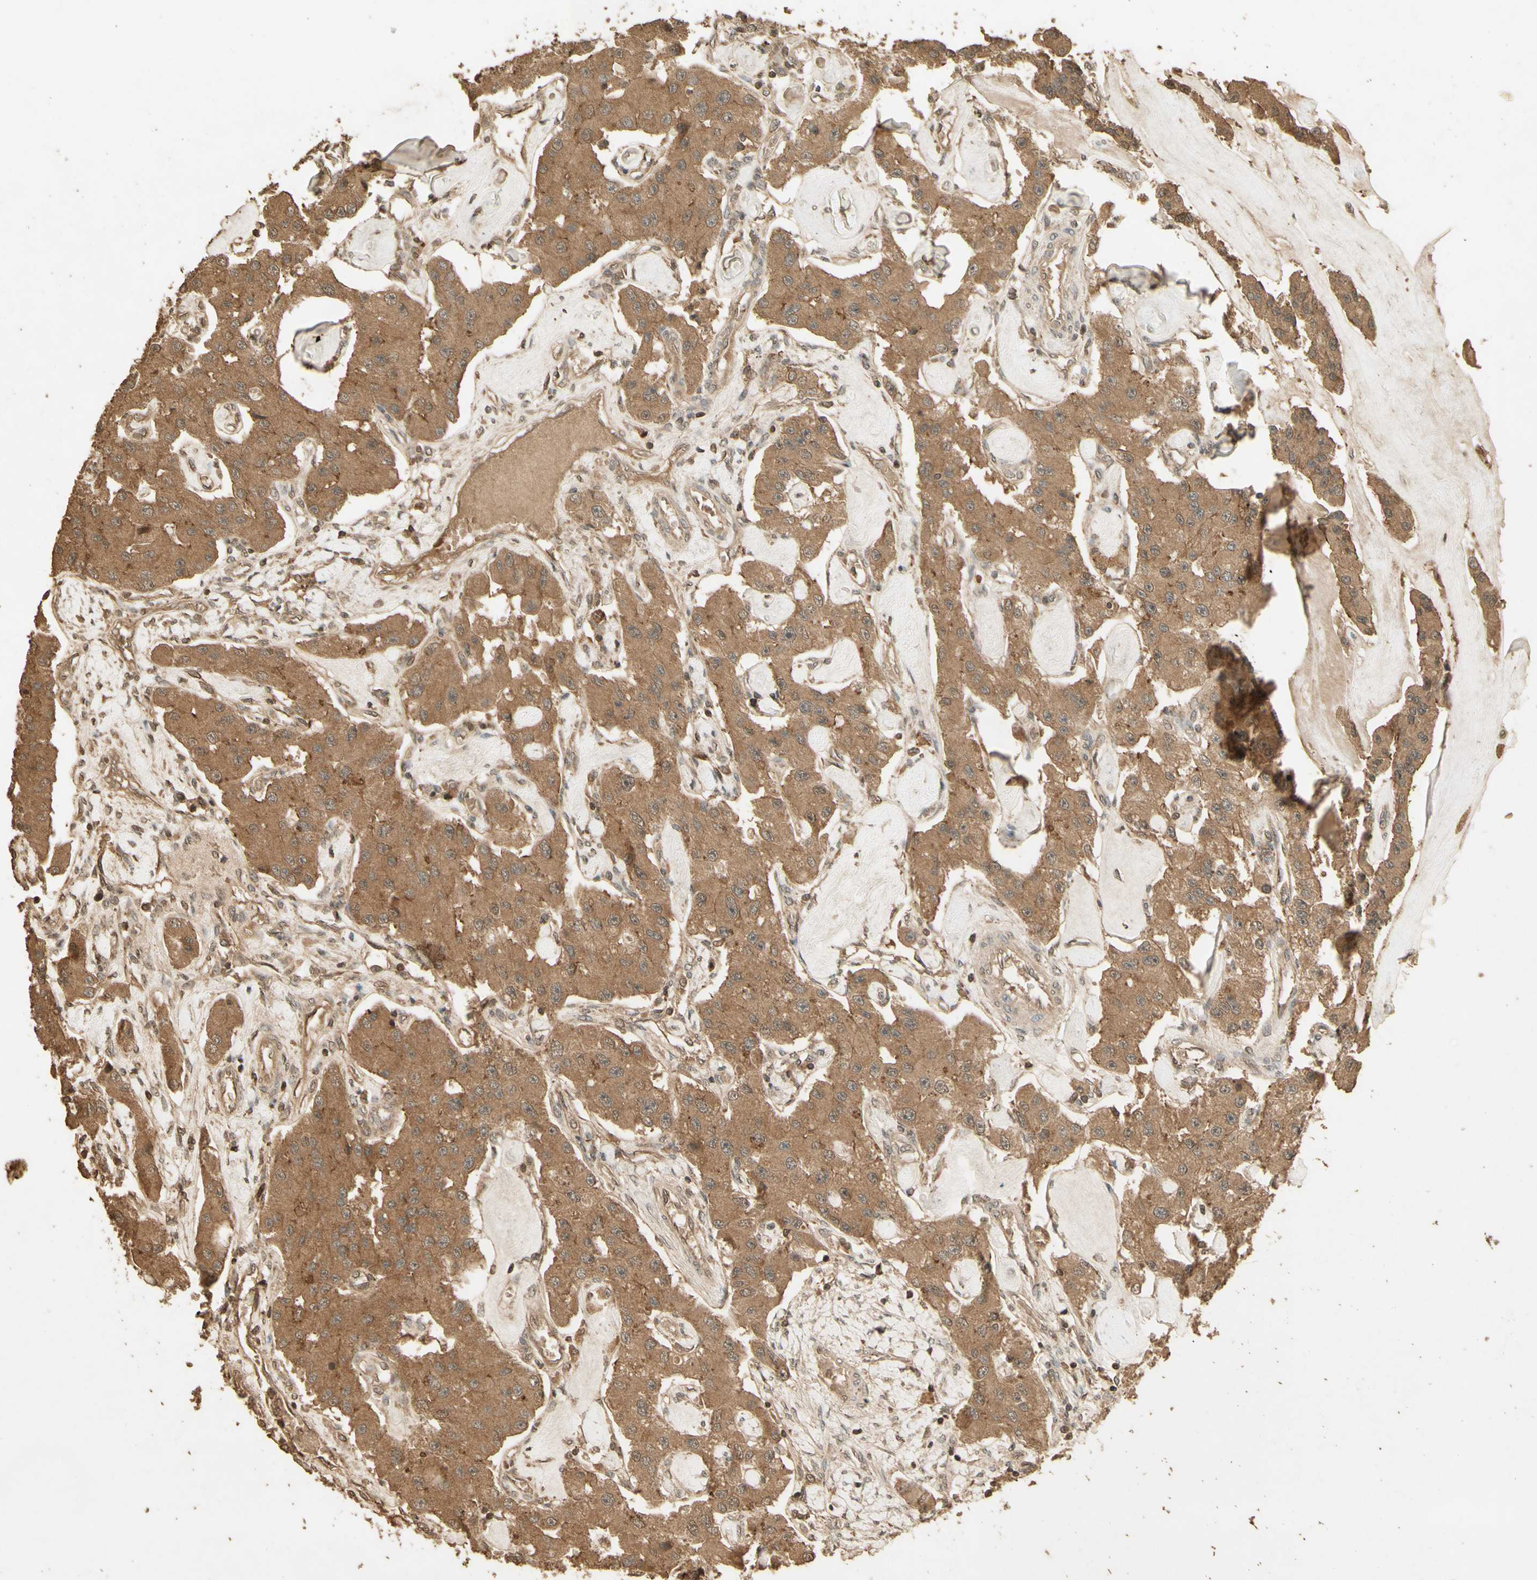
{"staining": {"intensity": "moderate", "quantity": ">75%", "location": "cytoplasmic/membranous"}, "tissue": "carcinoid", "cell_type": "Tumor cells", "image_type": "cancer", "snomed": [{"axis": "morphology", "description": "Carcinoid, malignant, NOS"}, {"axis": "topography", "description": "Pancreas"}], "caption": "Protein staining of carcinoid tissue displays moderate cytoplasmic/membranous staining in approximately >75% of tumor cells. (IHC, brightfield microscopy, high magnification).", "gene": "SMAD9", "patient": {"sex": "male", "age": 41}}